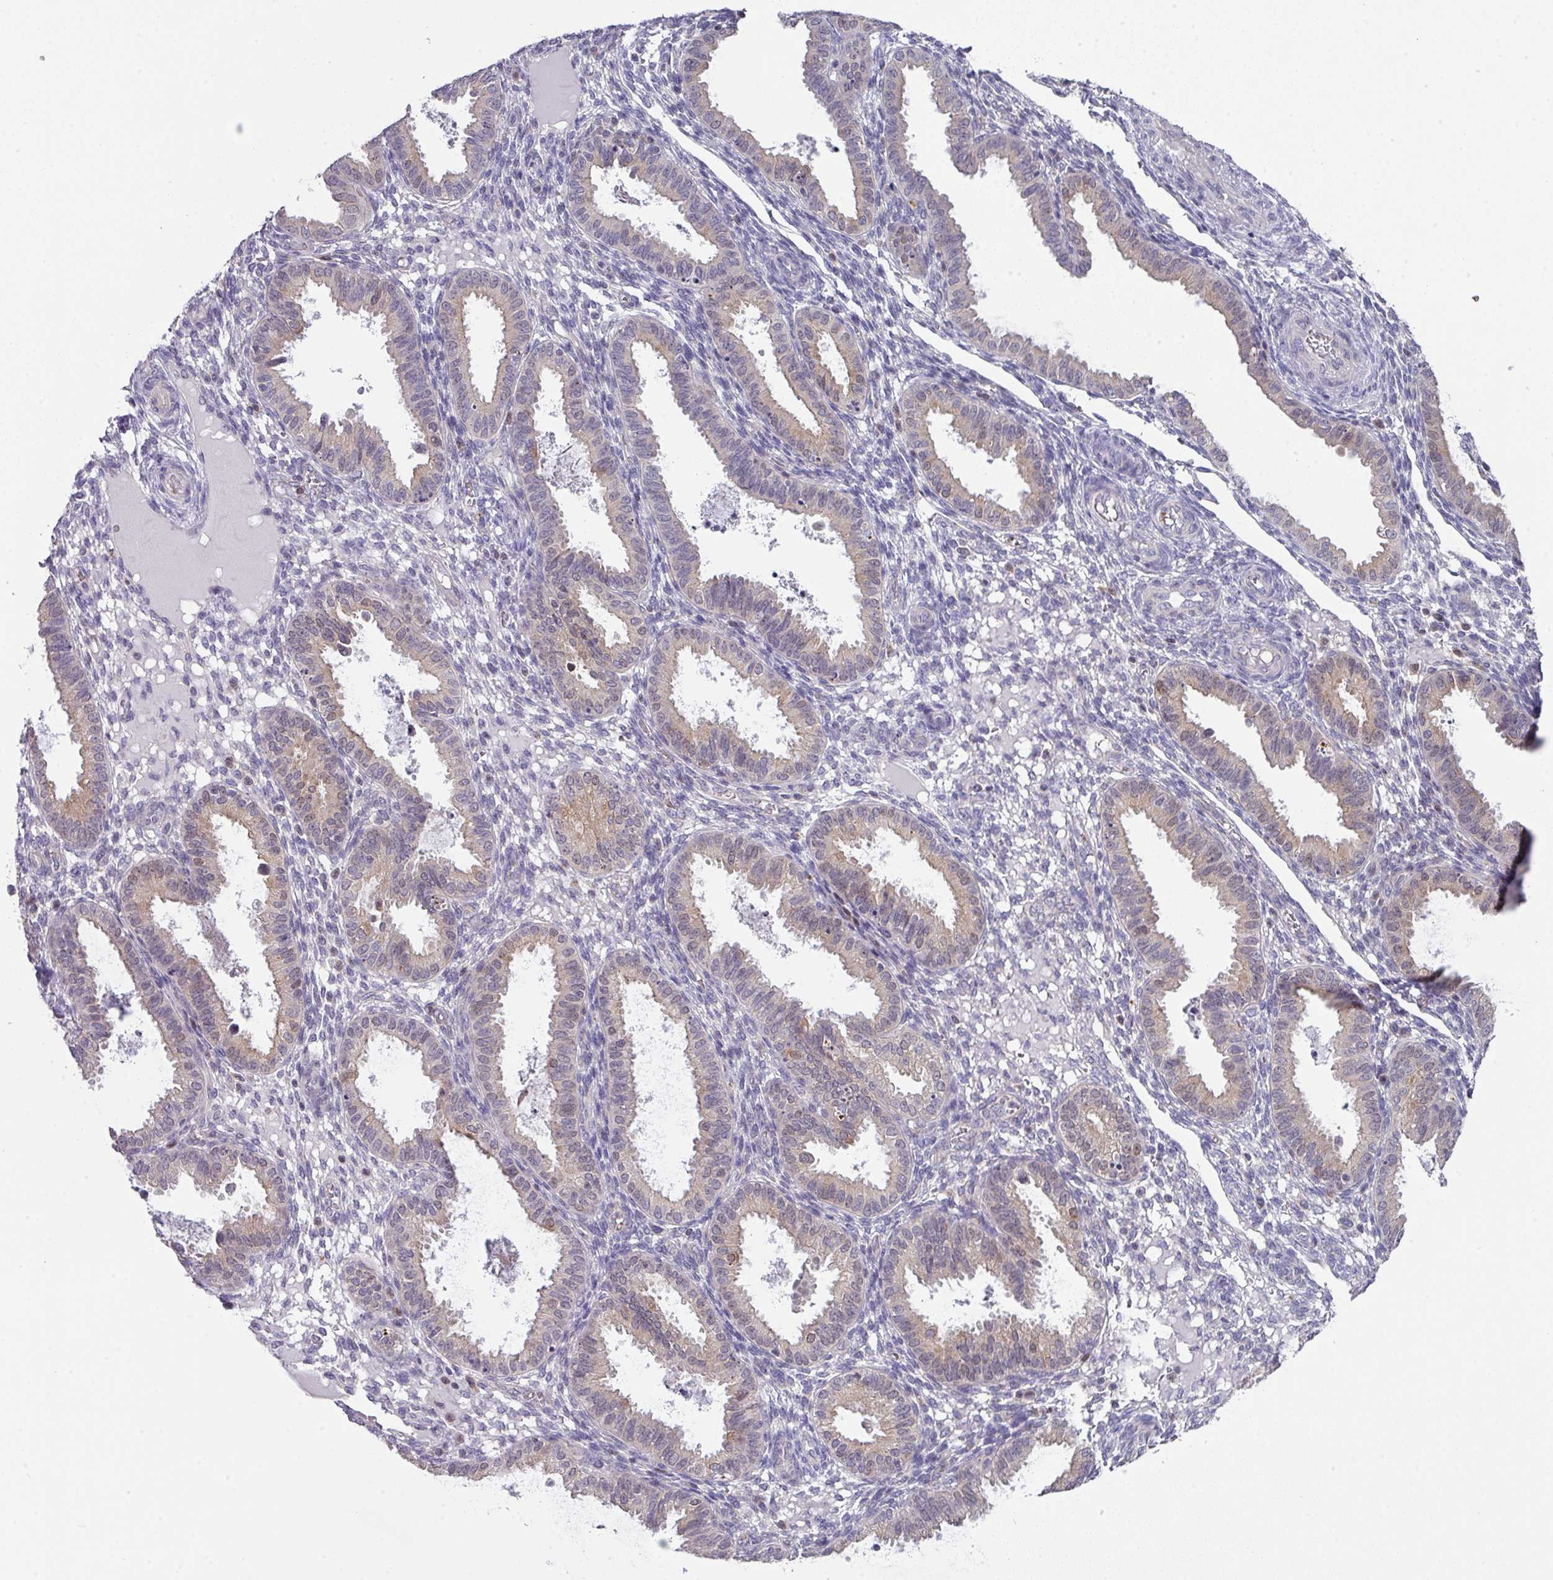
{"staining": {"intensity": "negative", "quantity": "none", "location": "none"}, "tissue": "endometrium", "cell_type": "Cells in endometrial stroma", "image_type": "normal", "snomed": [{"axis": "morphology", "description": "Normal tissue, NOS"}, {"axis": "topography", "description": "Endometrium"}], "caption": "DAB immunohistochemical staining of benign endometrium reveals no significant positivity in cells in endometrial stroma. The staining is performed using DAB (3,3'-diaminobenzidine) brown chromogen with nuclei counter-stained in using hematoxylin.", "gene": "DCAF12L1", "patient": {"sex": "female", "age": 33}}